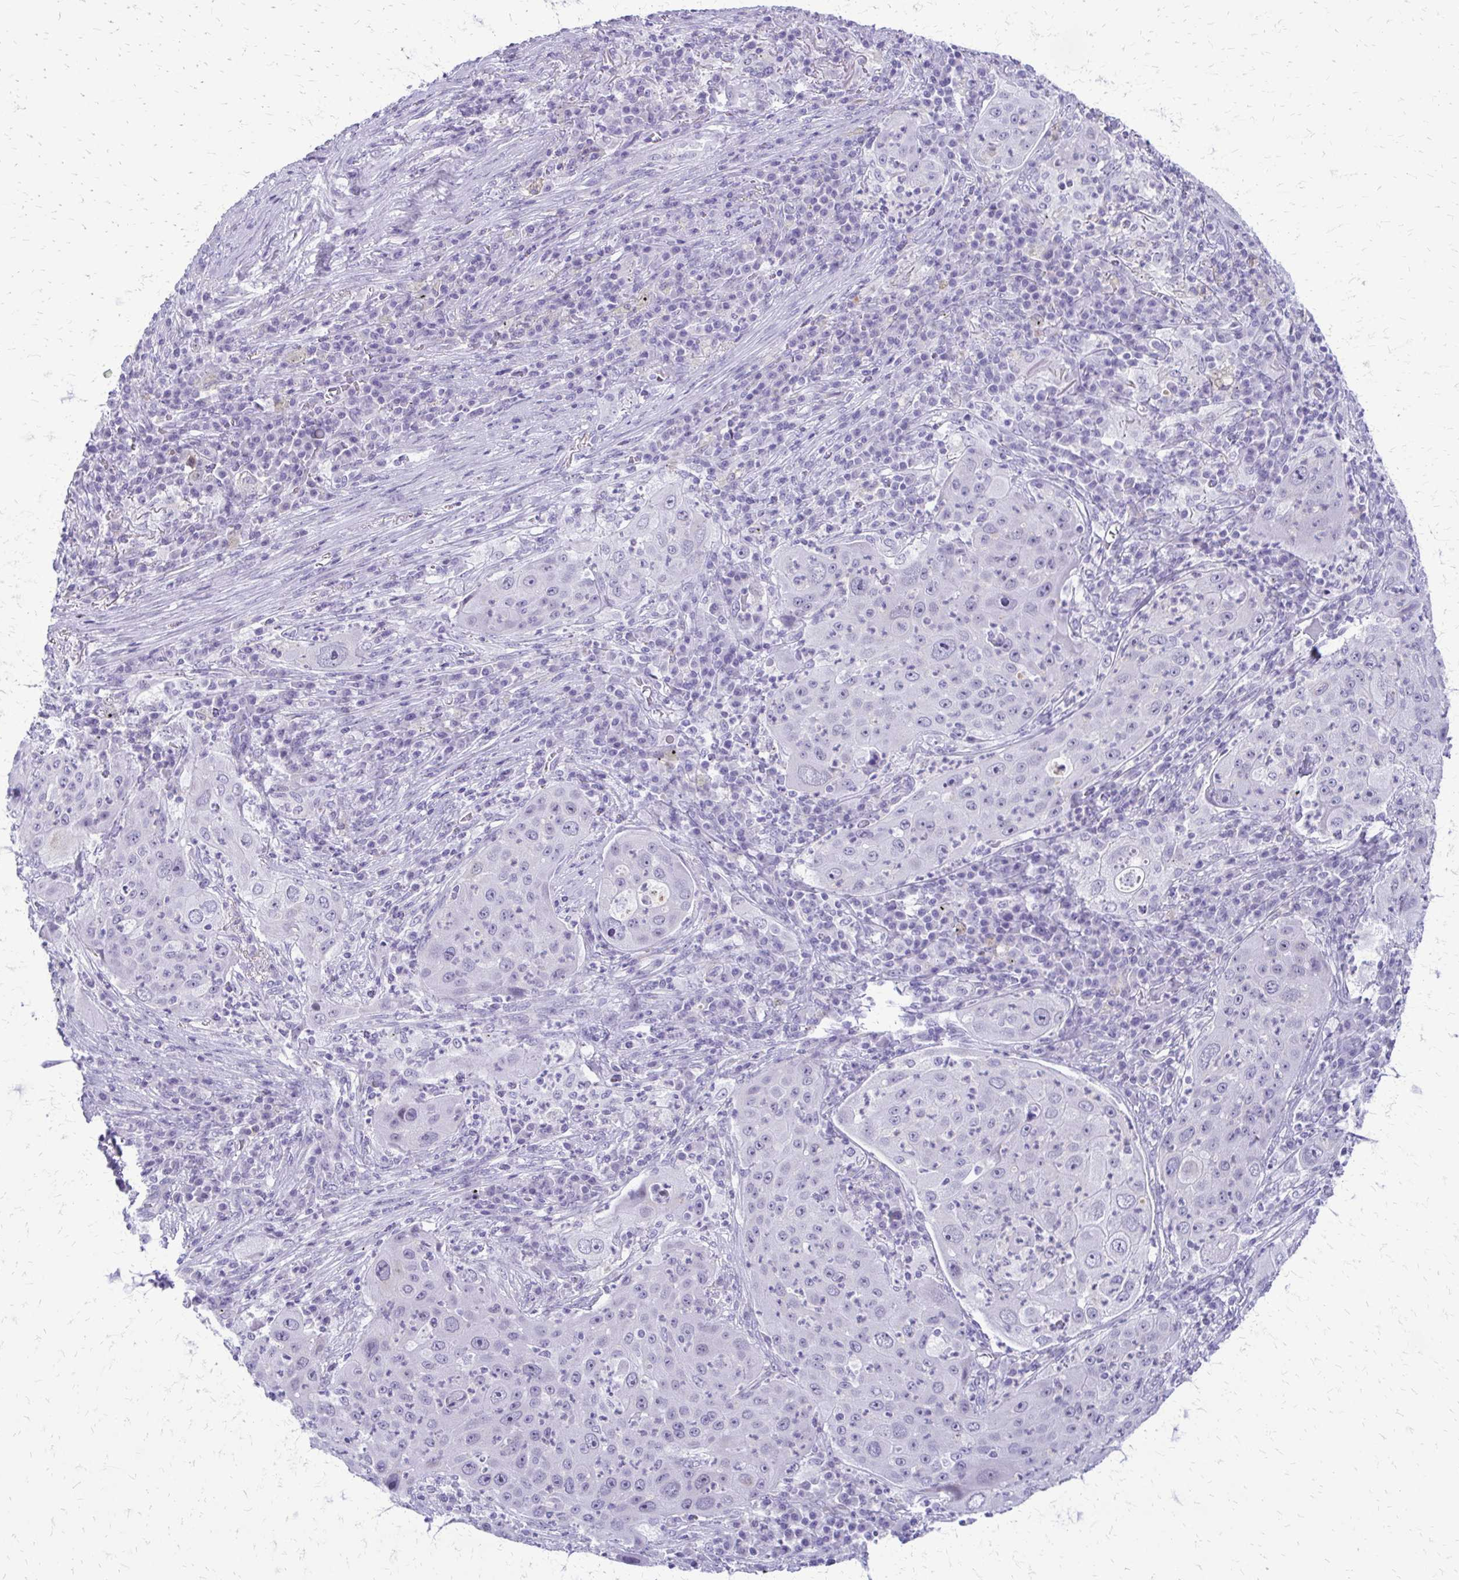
{"staining": {"intensity": "negative", "quantity": "none", "location": "none"}, "tissue": "lung cancer", "cell_type": "Tumor cells", "image_type": "cancer", "snomed": [{"axis": "morphology", "description": "Squamous cell carcinoma, NOS"}, {"axis": "topography", "description": "Lung"}], "caption": "This is a histopathology image of IHC staining of lung cancer, which shows no expression in tumor cells.", "gene": "FAM162B", "patient": {"sex": "female", "age": 59}}